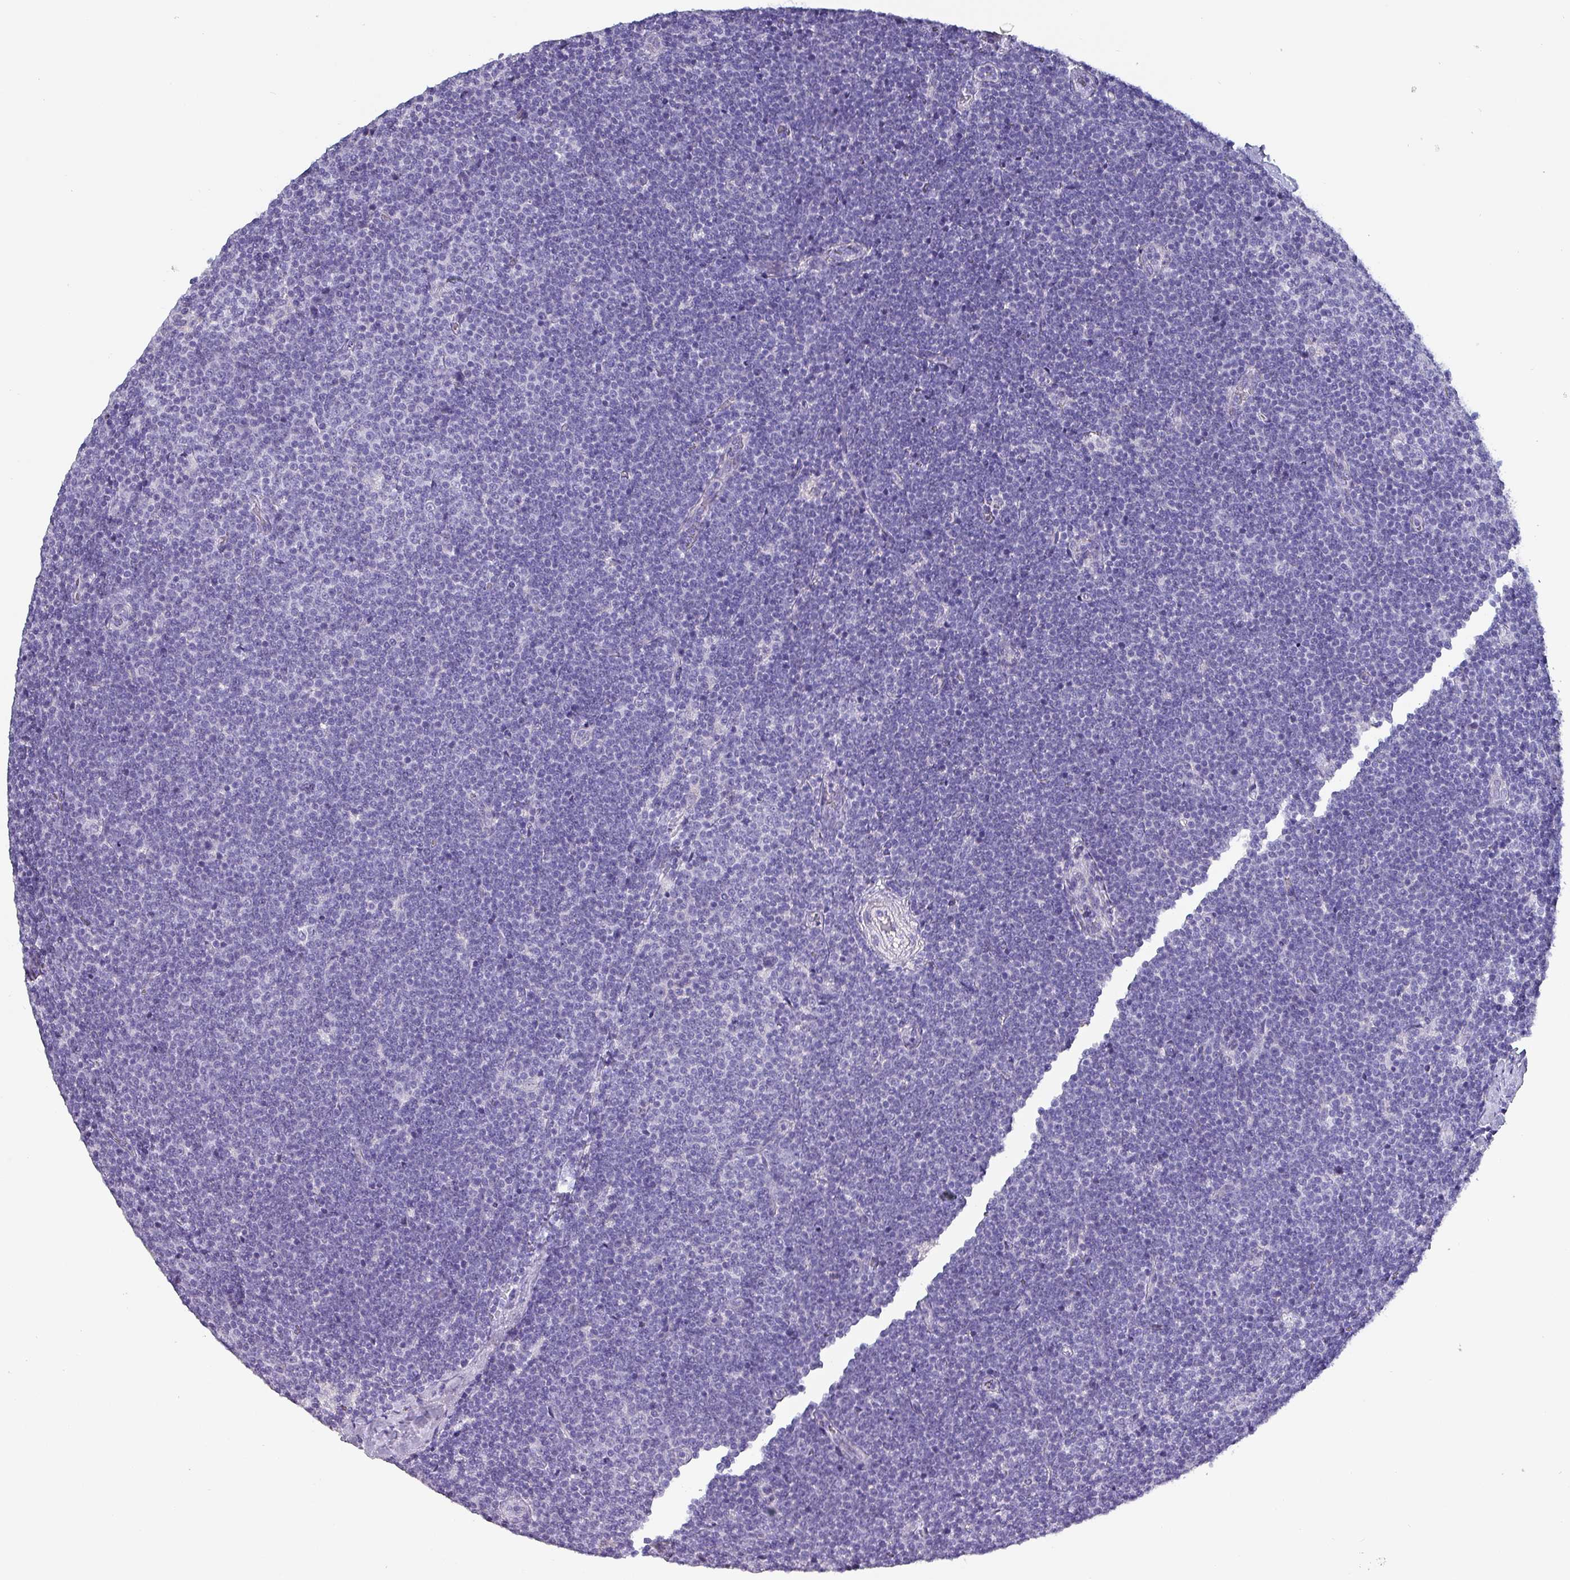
{"staining": {"intensity": "negative", "quantity": "none", "location": "none"}, "tissue": "lymphoma", "cell_type": "Tumor cells", "image_type": "cancer", "snomed": [{"axis": "morphology", "description": "Malignant lymphoma, non-Hodgkin's type, Low grade"}, {"axis": "topography", "description": "Lymph node"}], "caption": "An IHC histopathology image of lymphoma is shown. There is no staining in tumor cells of lymphoma. (Stains: DAB immunohistochemistry with hematoxylin counter stain, Microscopy: brightfield microscopy at high magnification).", "gene": "INS-IGF2", "patient": {"sex": "male", "age": 48}}